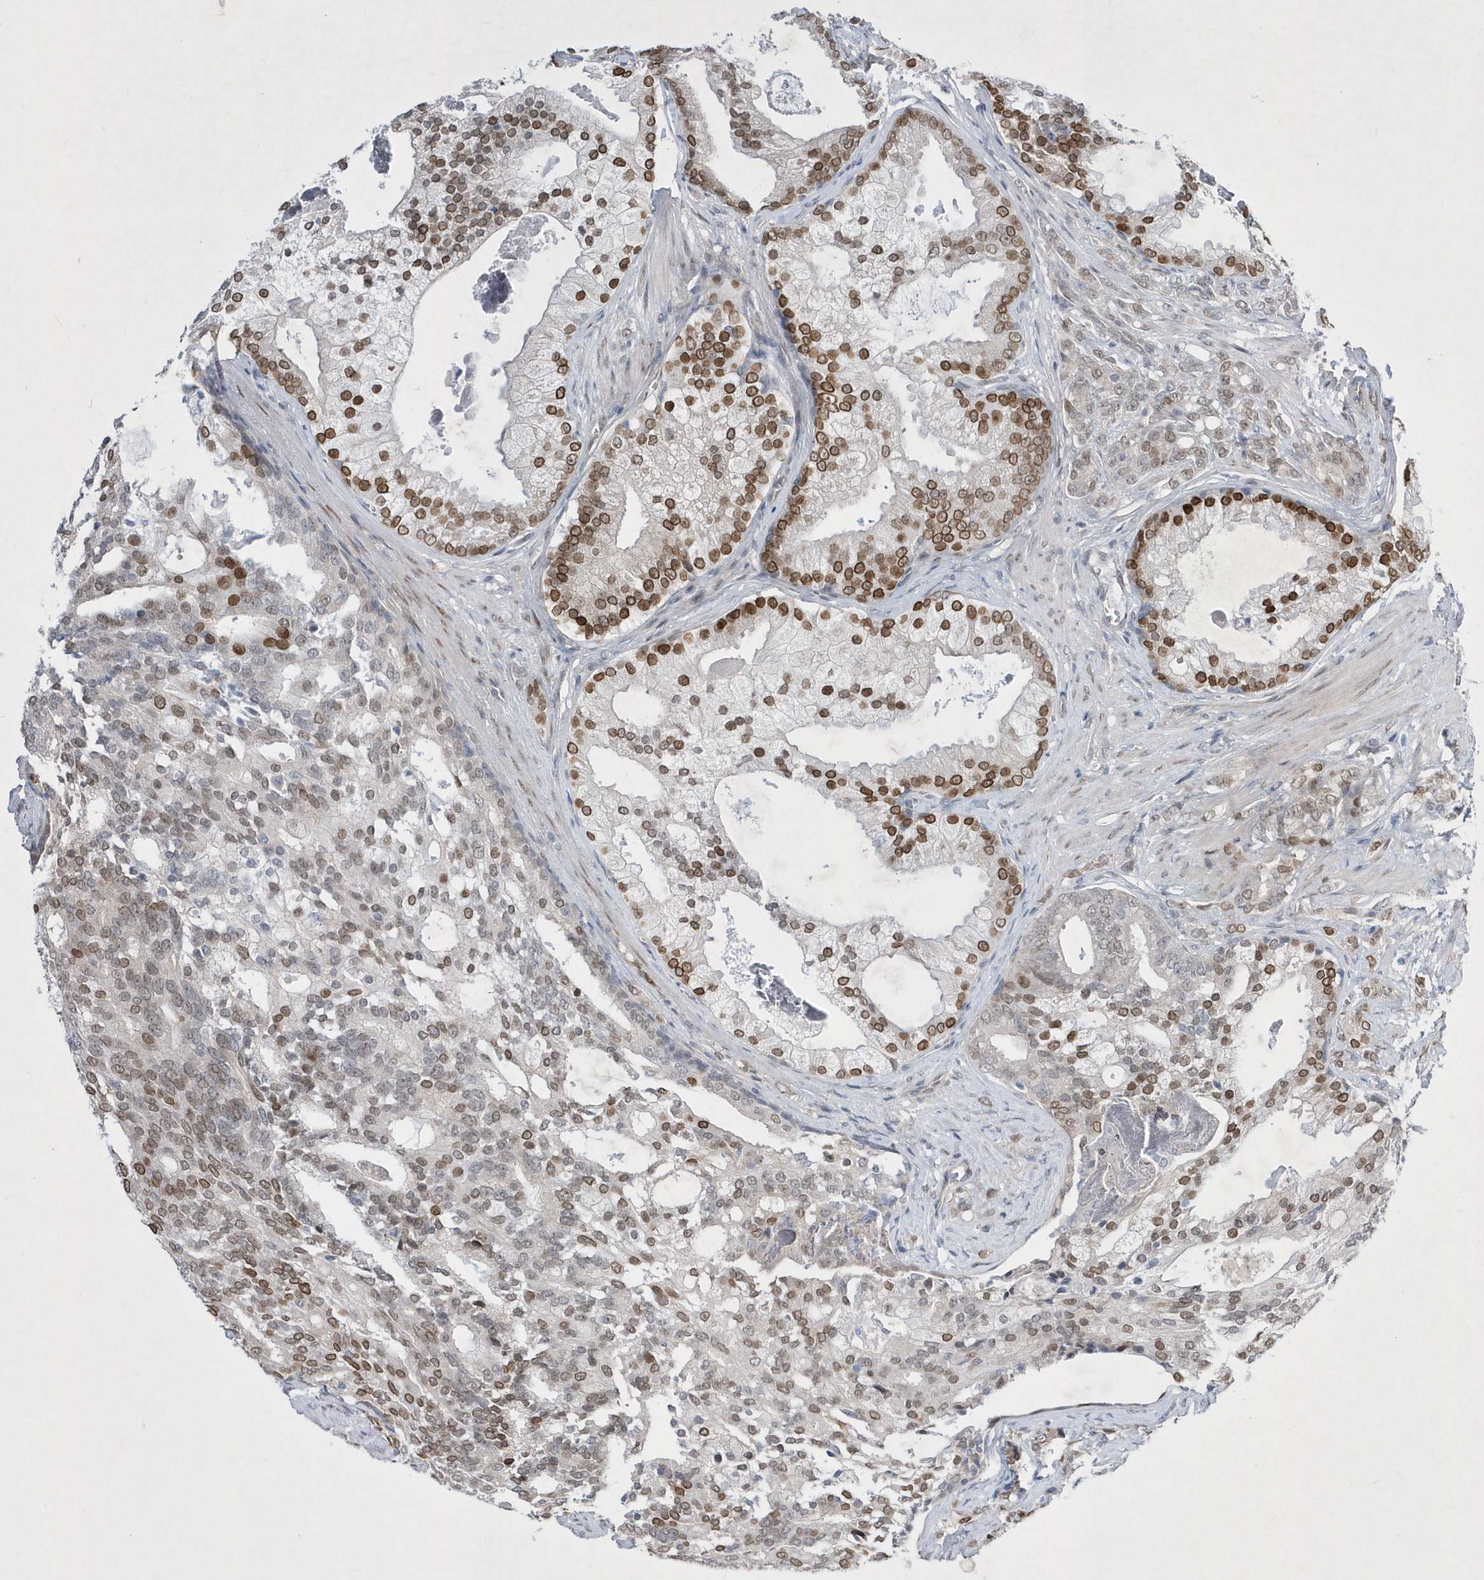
{"staining": {"intensity": "moderate", "quantity": "25%-75%", "location": "nuclear"}, "tissue": "prostate cancer", "cell_type": "Tumor cells", "image_type": "cancer", "snomed": [{"axis": "morphology", "description": "Adenocarcinoma, Low grade"}, {"axis": "topography", "description": "Prostate"}], "caption": "Protein expression analysis of human adenocarcinoma (low-grade) (prostate) reveals moderate nuclear expression in about 25%-75% of tumor cells.", "gene": "ZNF875", "patient": {"sex": "male", "age": 58}}